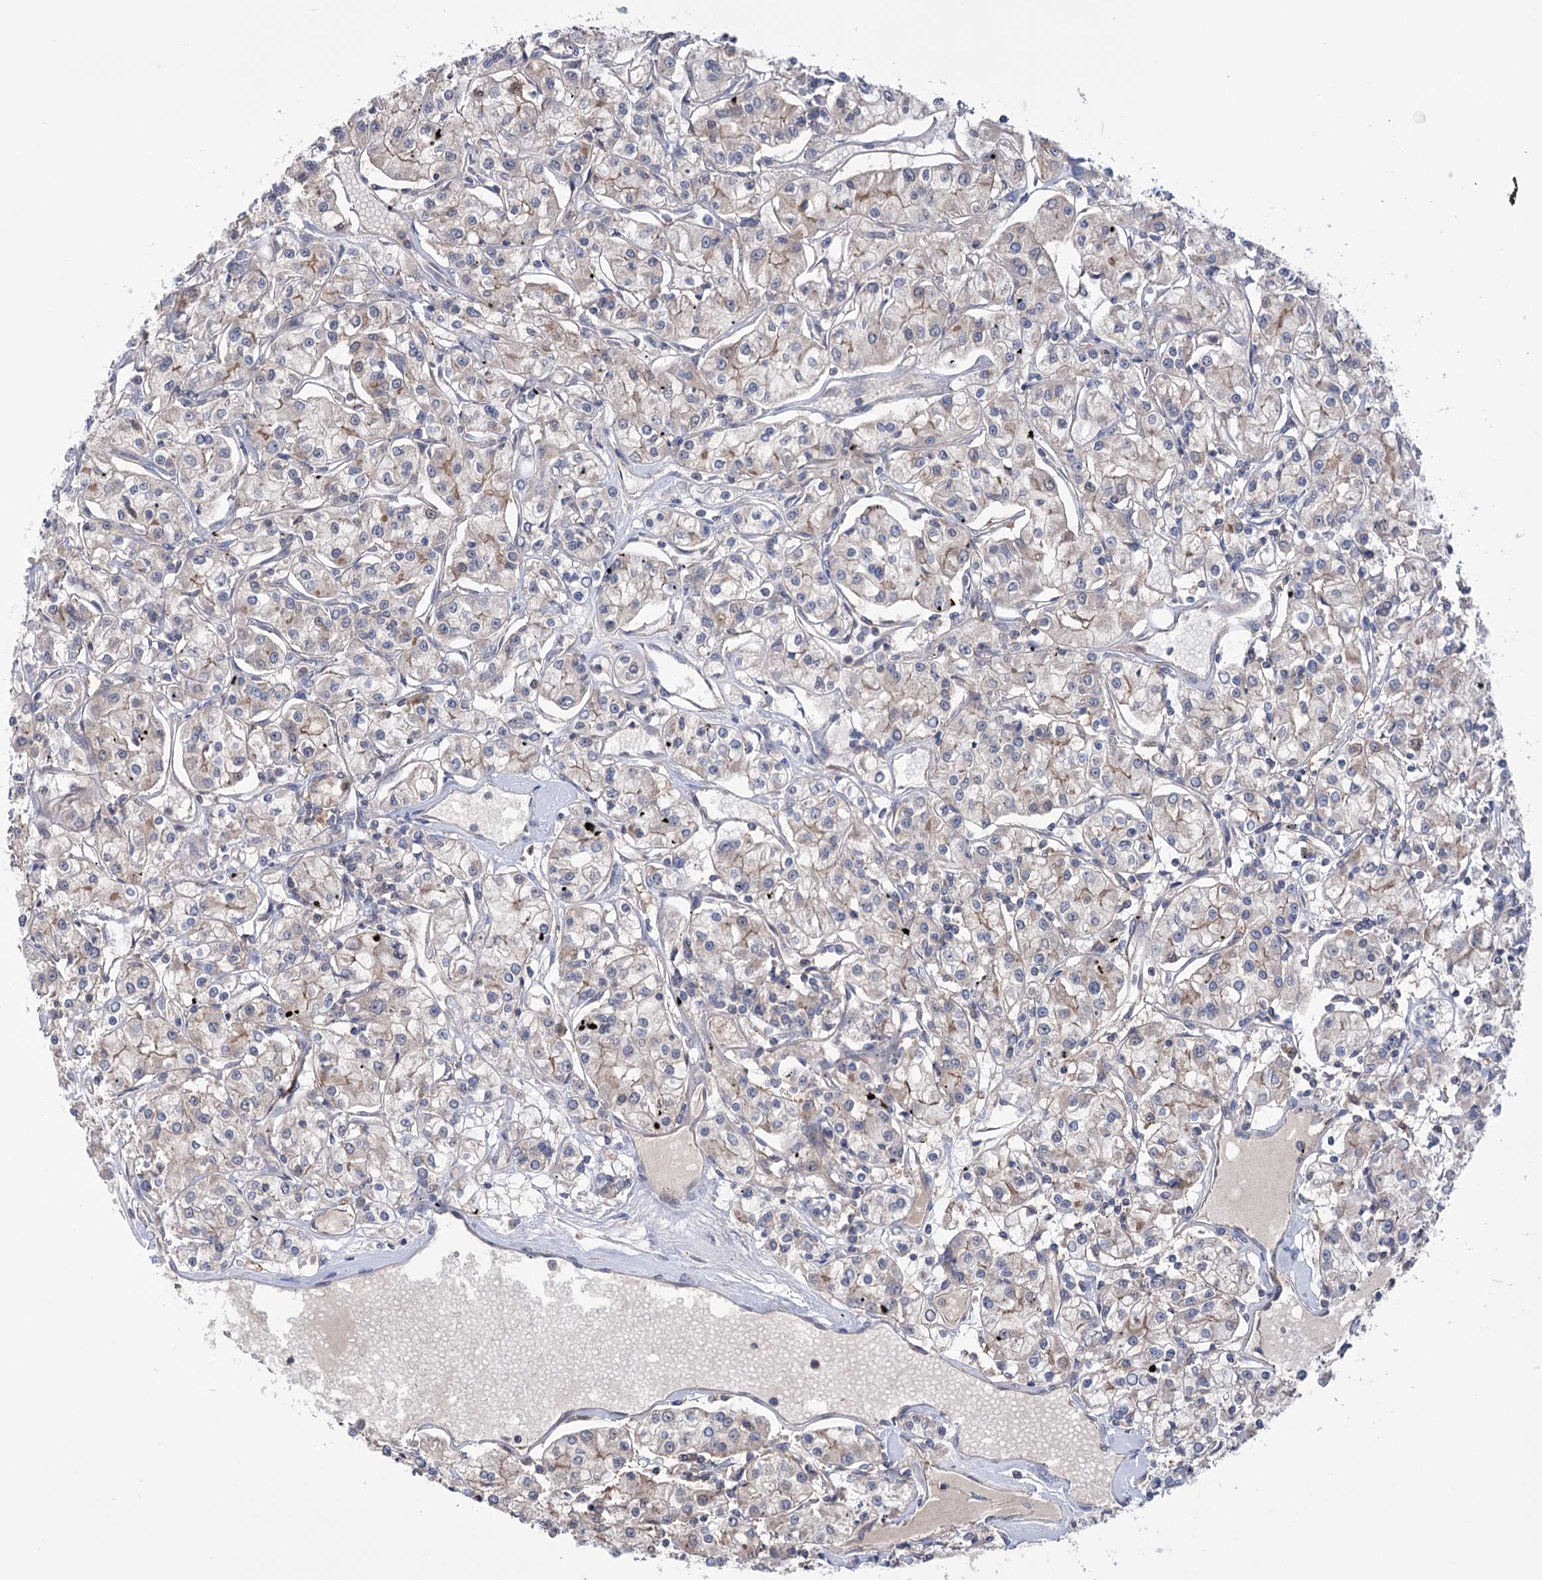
{"staining": {"intensity": "weak", "quantity": "<25%", "location": "cytoplasmic/membranous"}, "tissue": "renal cancer", "cell_type": "Tumor cells", "image_type": "cancer", "snomed": [{"axis": "morphology", "description": "Adenocarcinoma, NOS"}, {"axis": "topography", "description": "Kidney"}], "caption": "This is an IHC image of human renal cancer. There is no expression in tumor cells.", "gene": "TRIM71", "patient": {"sex": "female", "age": 59}}